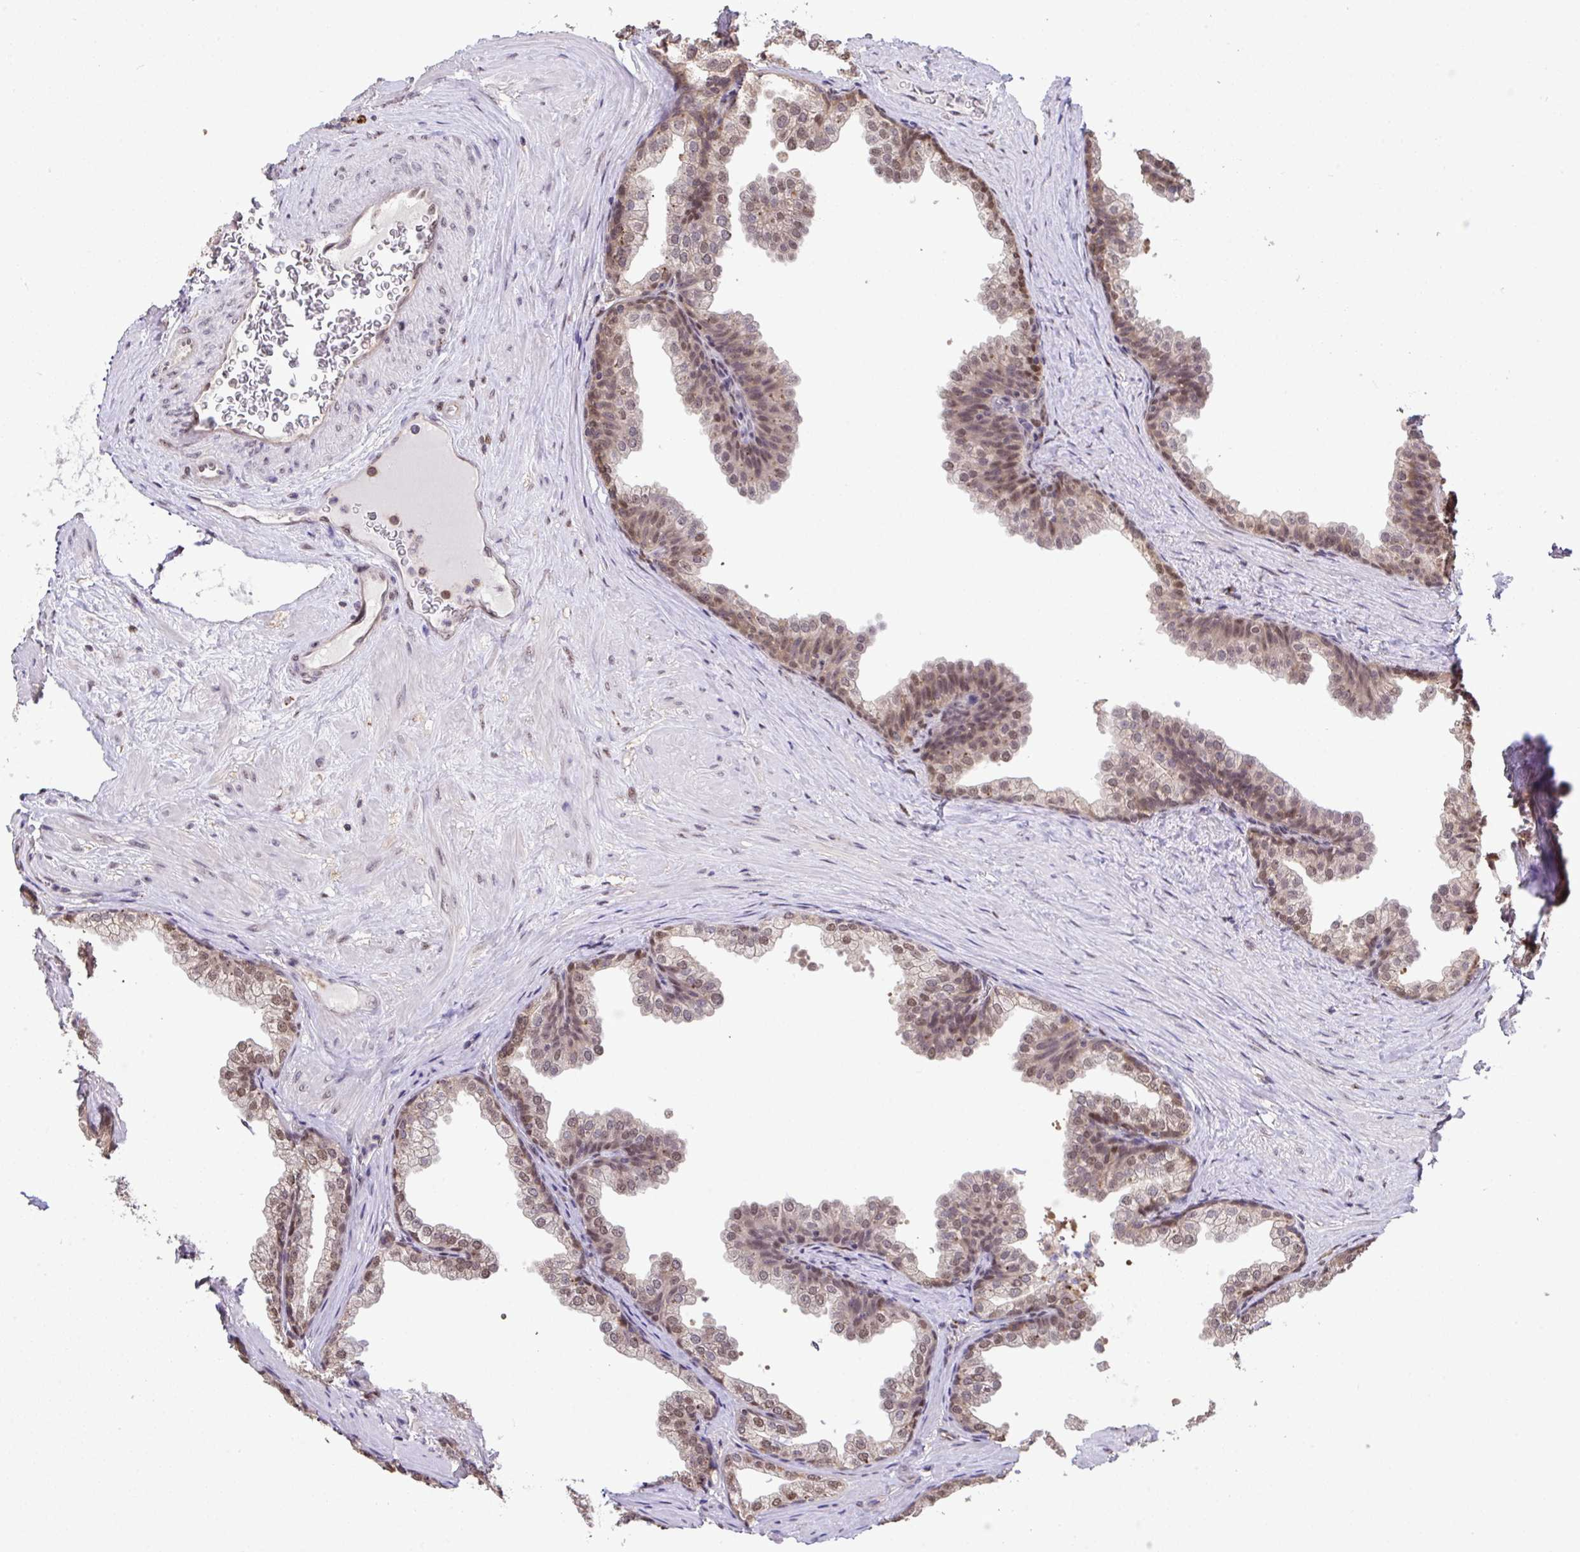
{"staining": {"intensity": "moderate", "quantity": ">75%", "location": "nuclear"}, "tissue": "prostate", "cell_type": "Glandular cells", "image_type": "normal", "snomed": [{"axis": "morphology", "description": "Normal tissue, NOS"}, {"axis": "topography", "description": "Prostate"}], "caption": "Immunohistochemical staining of normal human prostate demonstrates >75% levels of moderate nuclear protein positivity in about >75% of glandular cells.", "gene": "C12orf57", "patient": {"sex": "male", "age": 37}}